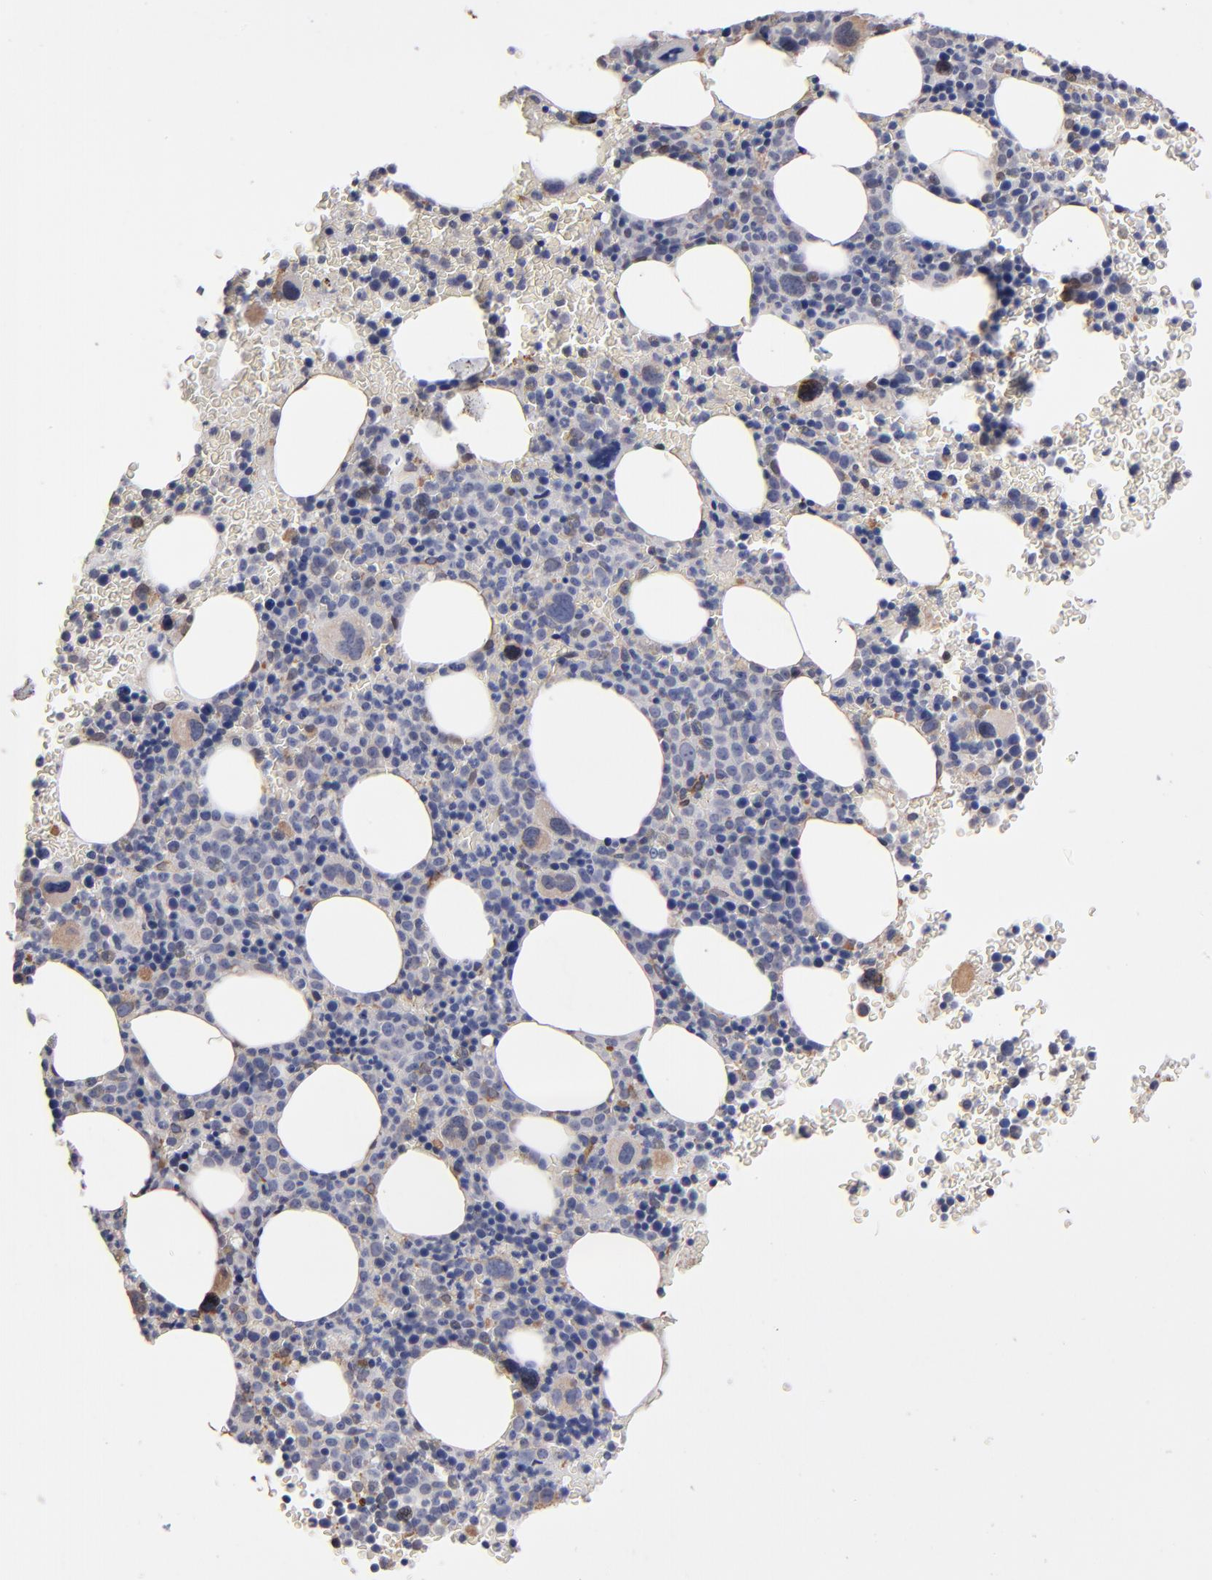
{"staining": {"intensity": "moderate", "quantity": "<25%", "location": "cytoplasmic/membranous"}, "tissue": "bone marrow", "cell_type": "Hematopoietic cells", "image_type": "normal", "snomed": [{"axis": "morphology", "description": "Normal tissue, NOS"}, {"axis": "topography", "description": "Bone marrow"}], "caption": "Bone marrow stained with IHC displays moderate cytoplasmic/membranous expression in about <25% of hematopoietic cells. Immunohistochemistry (ihc) stains the protein of interest in brown and the nuclei are stained blue.", "gene": "PGRMC1", "patient": {"sex": "male", "age": 68}}